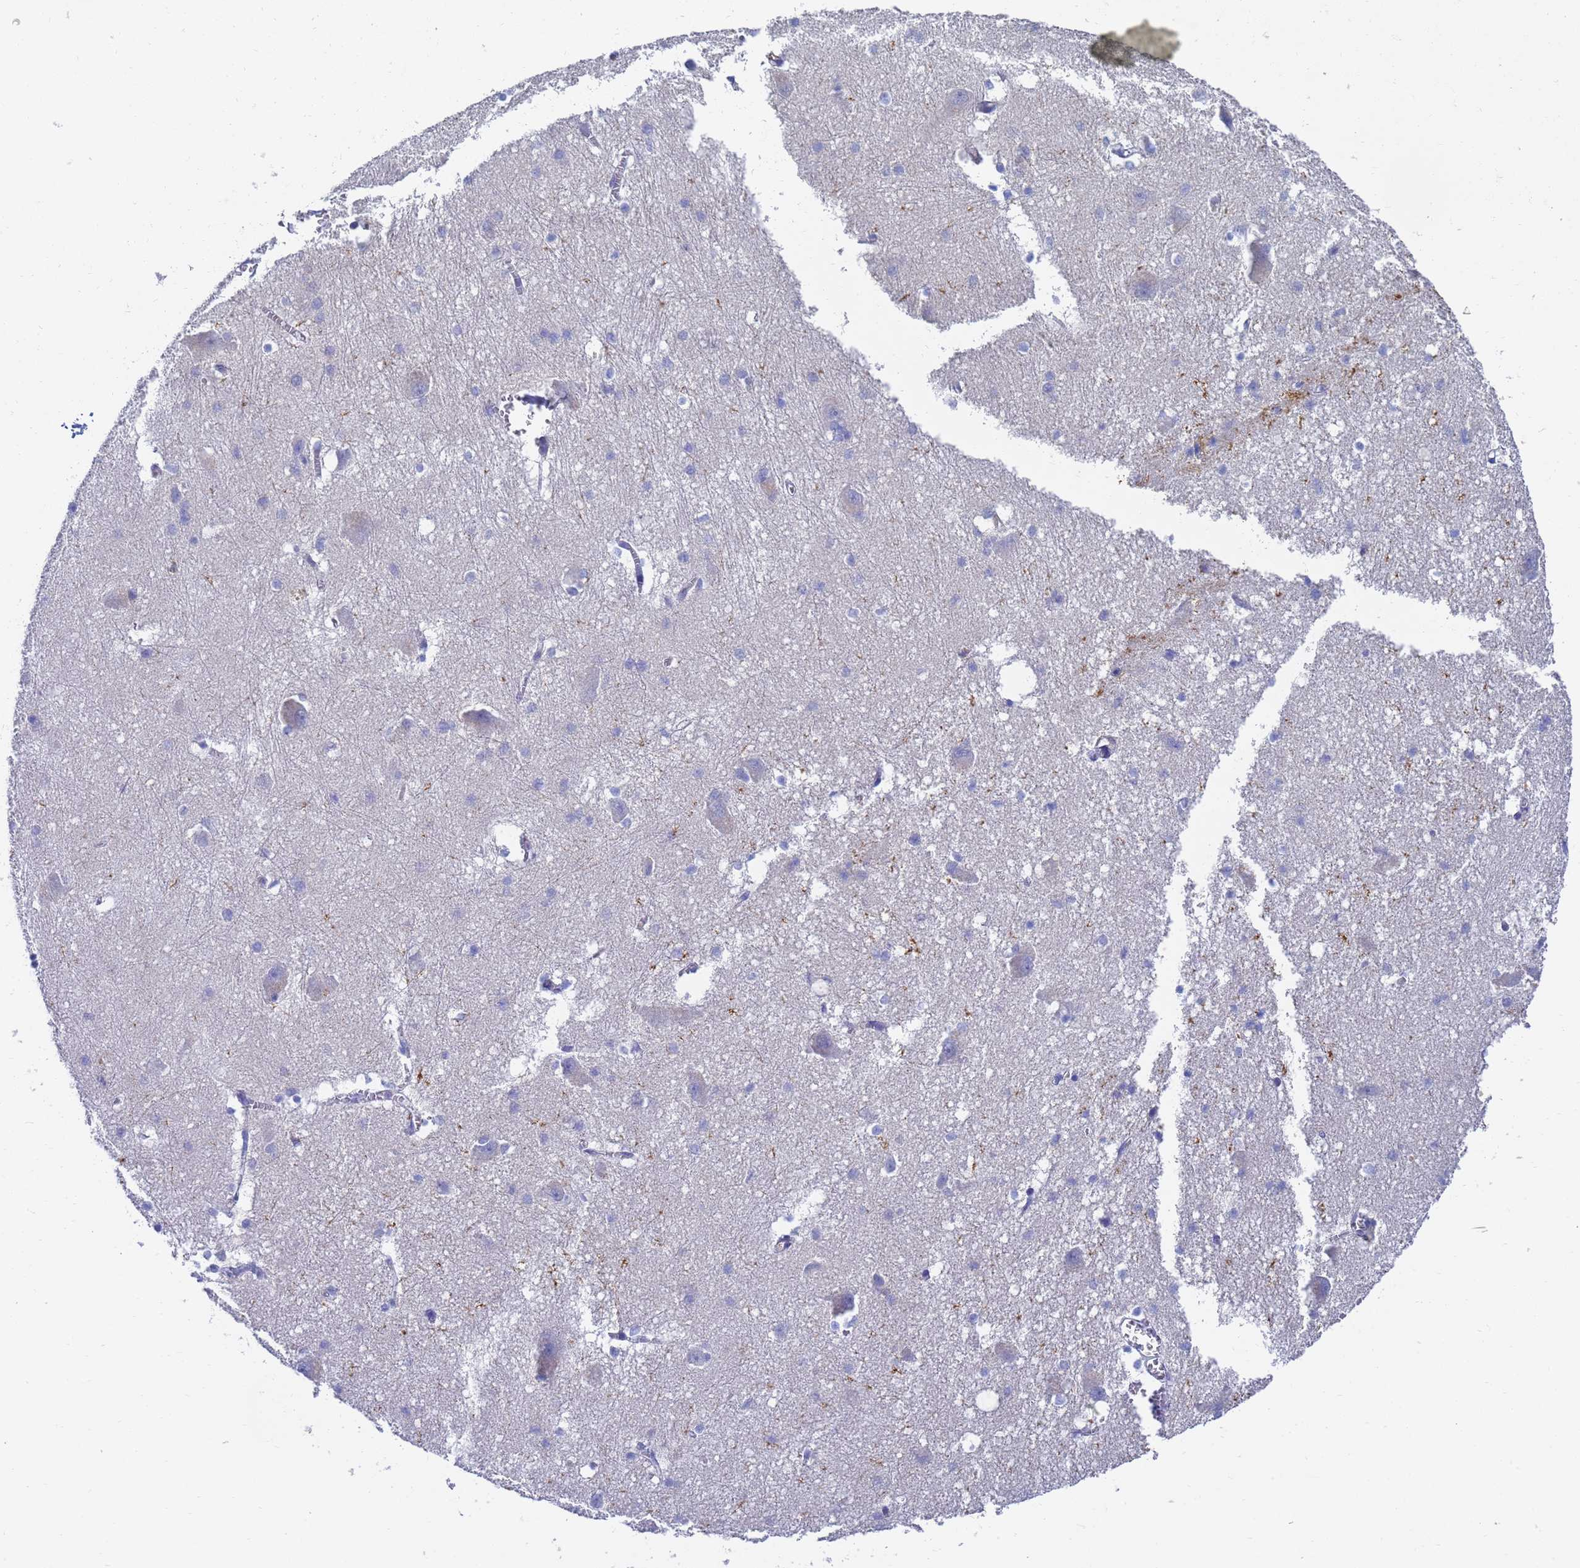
{"staining": {"intensity": "negative", "quantity": "none", "location": "none"}, "tissue": "caudate", "cell_type": "Glial cells", "image_type": "normal", "snomed": [{"axis": "morphology", "description": "Normal tissue, NOS"}, {"axis": "topography", "description": "Lateral ventricle wall"}], "caption": "Immunohistochemistry (IHC) photomicrograph of unremarkable human caudate stained for a protein (brown), which reveals no staining in glial cells.", "gene": "GCHFR", "patient": {"sex": "male", "age": 37}}